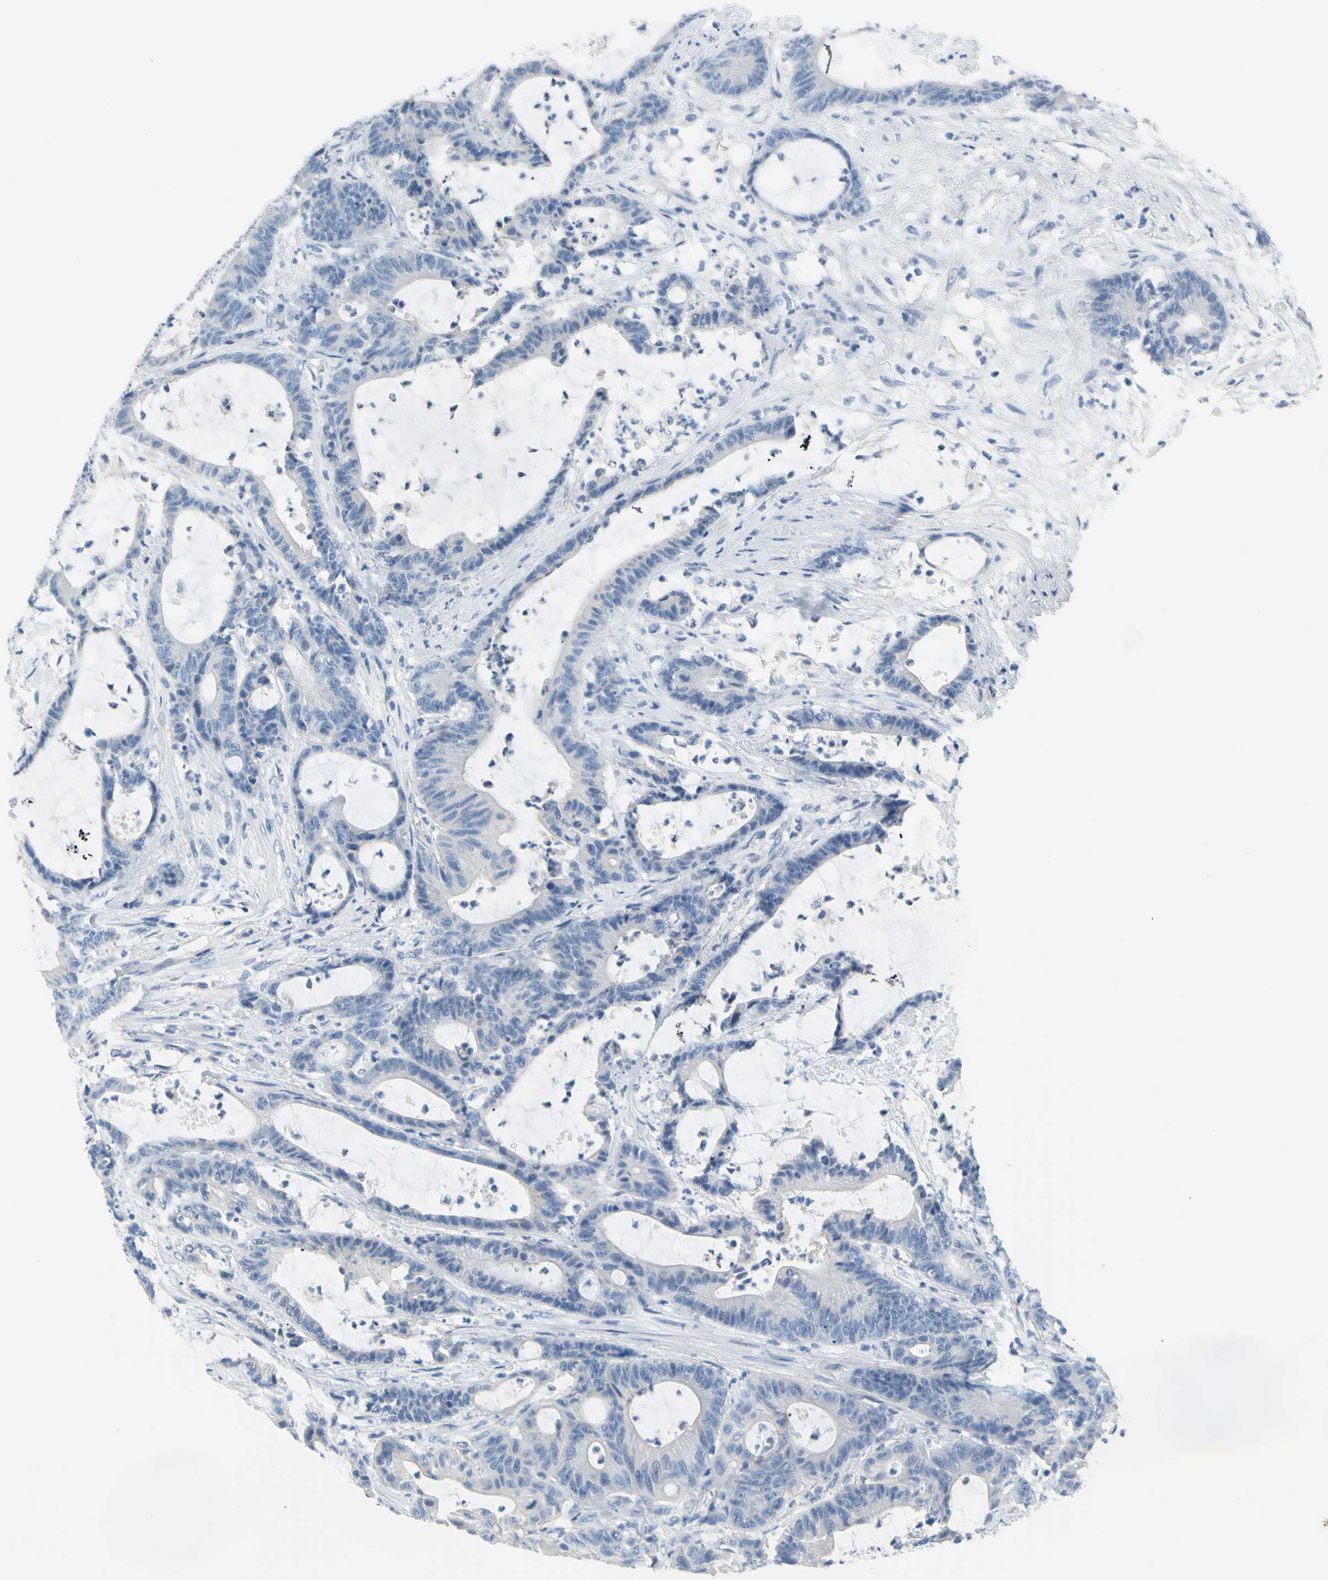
{"staining": {"intensity": "negative", "quantity": "none", "location": "none"}, "tissue": "colorectal cancer", "cell_type": "Tumor cells", "image_type": "cancer", "snomed": [{"axis": "morphology", "description": "Adenocarcinoma, NOS"}, {"axis": "topography", "description": "Colon"}], "caption": "IHC image of colorectal cancer stained for a protein (brown), which demonstrates no expression in tumor cells. (DAB IHC with hematoxylin counter stain).", "gene": "DCT", "patient": {"sex": "female", "age": 84}}